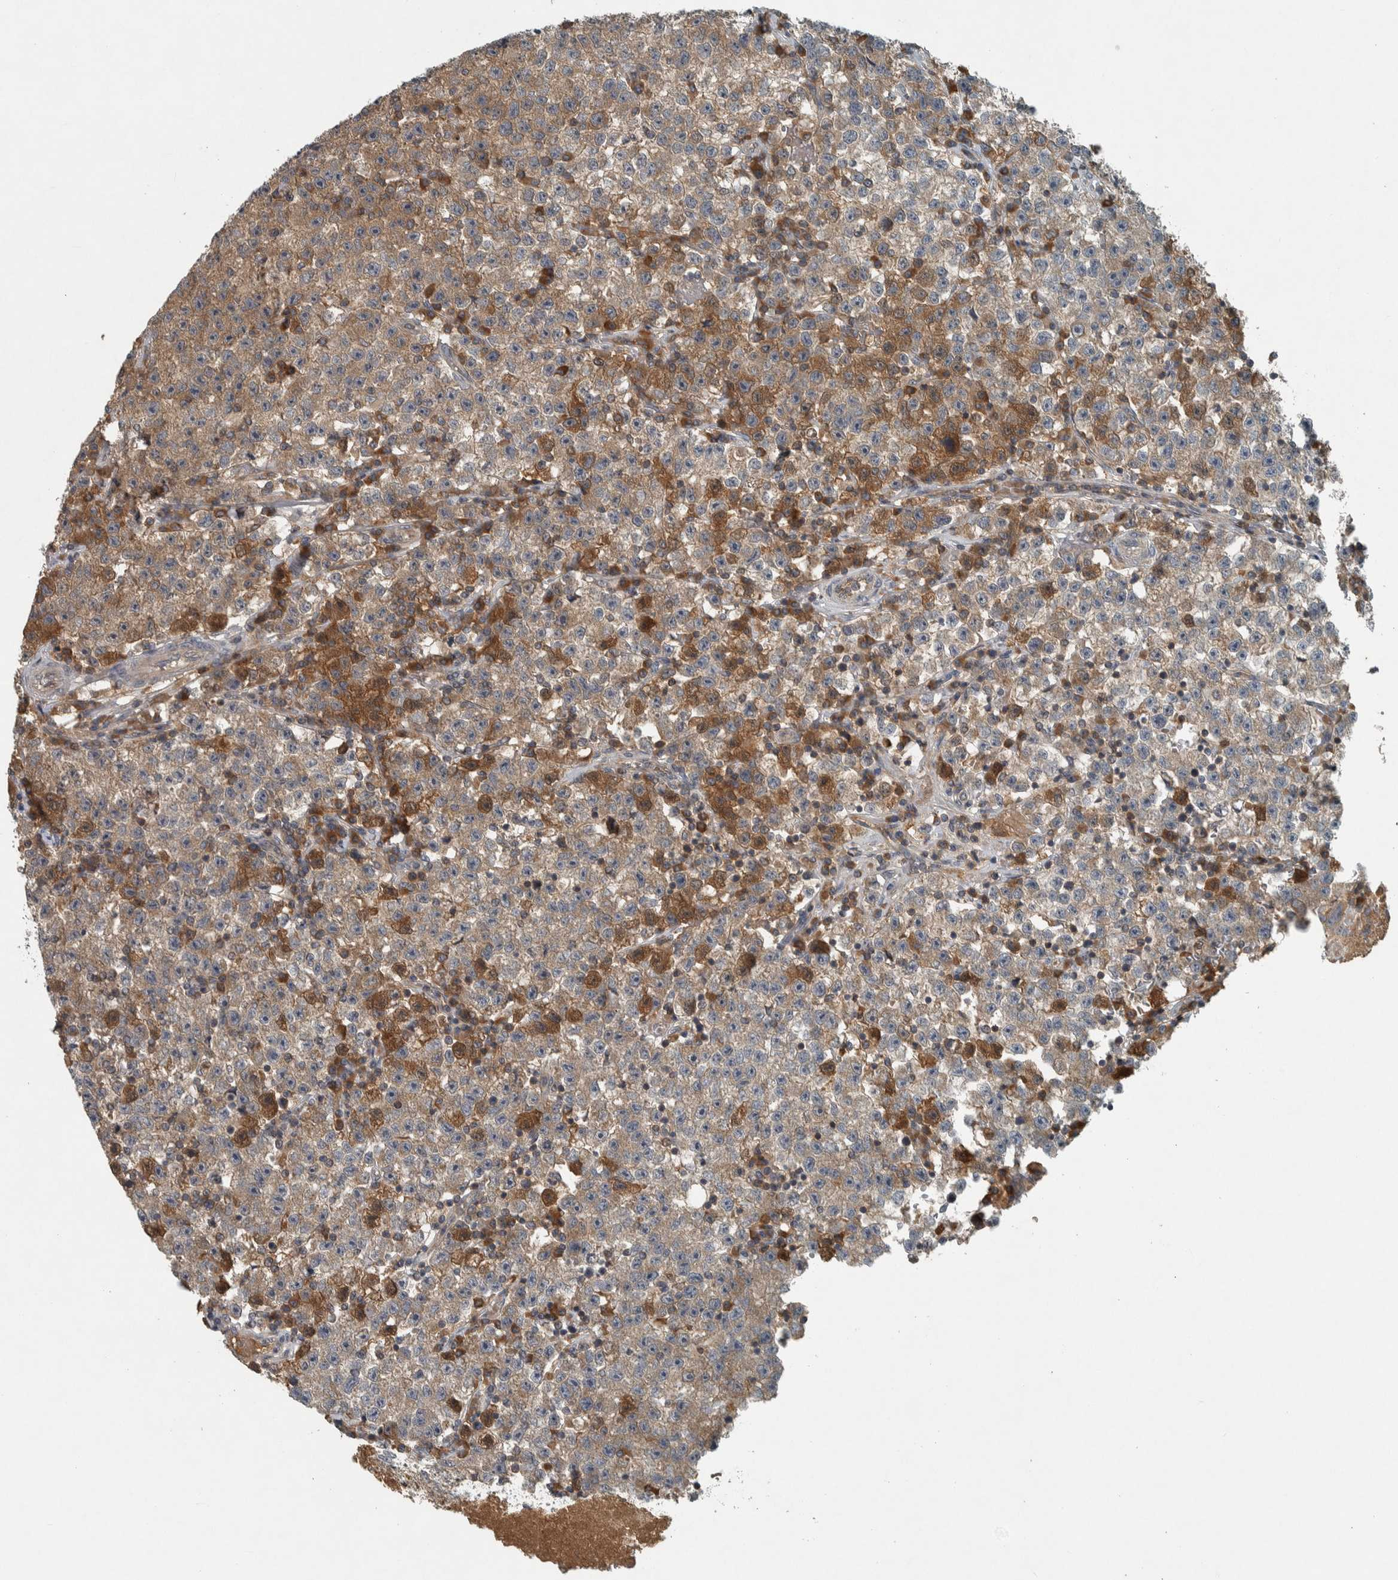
{"staining": {"intensity": "moderate", "quantity": ">75%", "location": "cytoplasmic/membranous"}, "tissue": "testis cancer", "cell_type": "Tumor cells", "image_type": "cancer", "snomed": [{"axis": "morphology", "description": "Seminoma, NOS"}, {"axis": "topography", "description": "Testis"}], "caption": "This is an image of immunohistochemistry (IHC) staining of testis seminoma, which shows moderate staining in the cytoplasmic/membranous of tumor cells.", "gene": "CLCN2", "patient": {"sex": "male", "age": 22}}